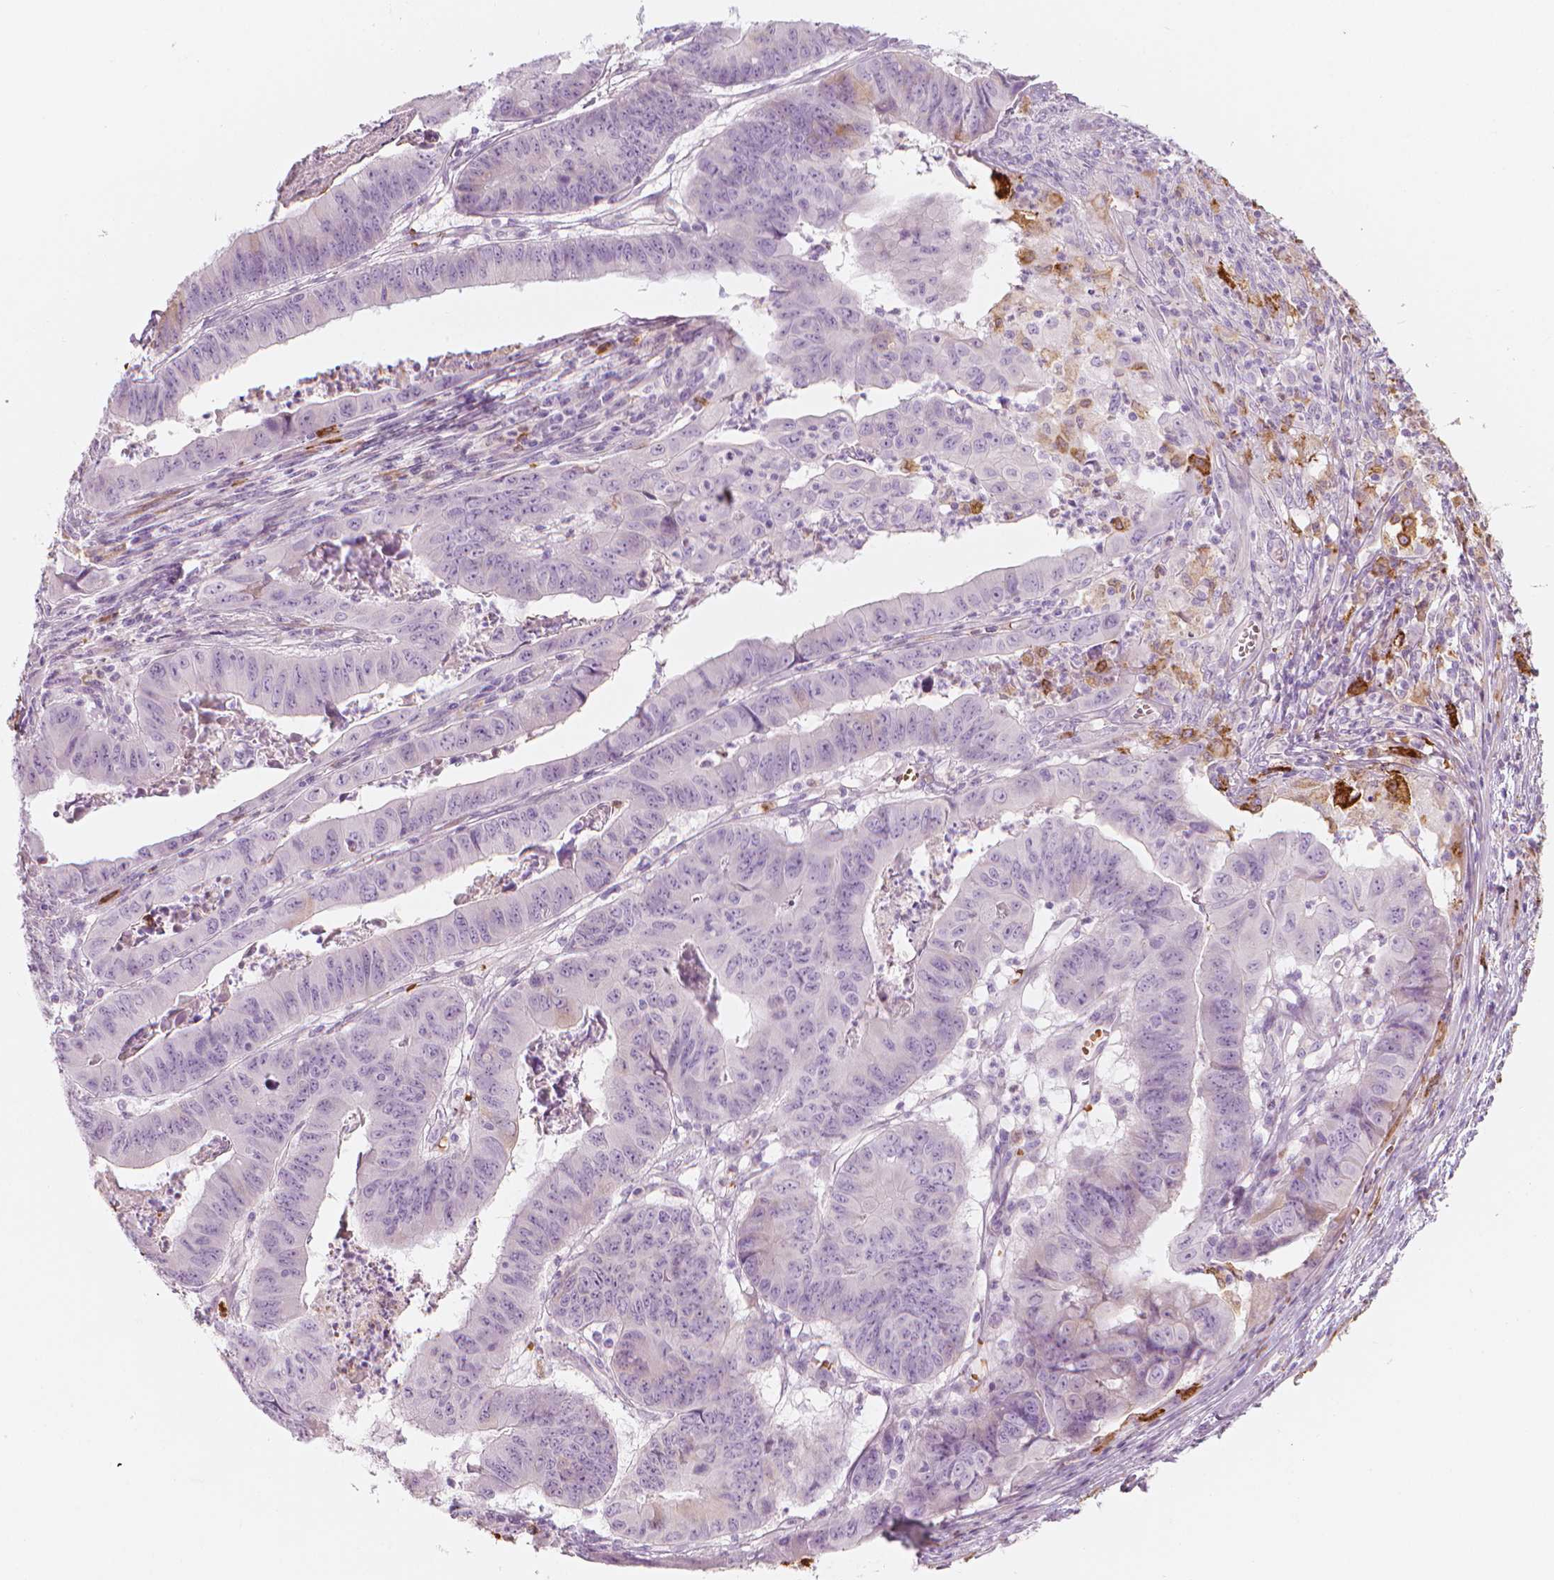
{"staining": {"intensity": "negative", "quantity": "none", "location": "none"}, "tissue": "stomach cancer", "cell_type": "Tumor cells", "image_type": "cancer", "snomed": [{"axis": "morphology", "description": "Adenocarcinoma, NOS"}, {"axis": "topography", "description": "Stomach, lower"}], "caption": "Immunohistochemical staining of human stomach cancer displays no significant staining in tumor cells.", "gene": "CES1", "patient": {"sex": "male", "age": 77}}